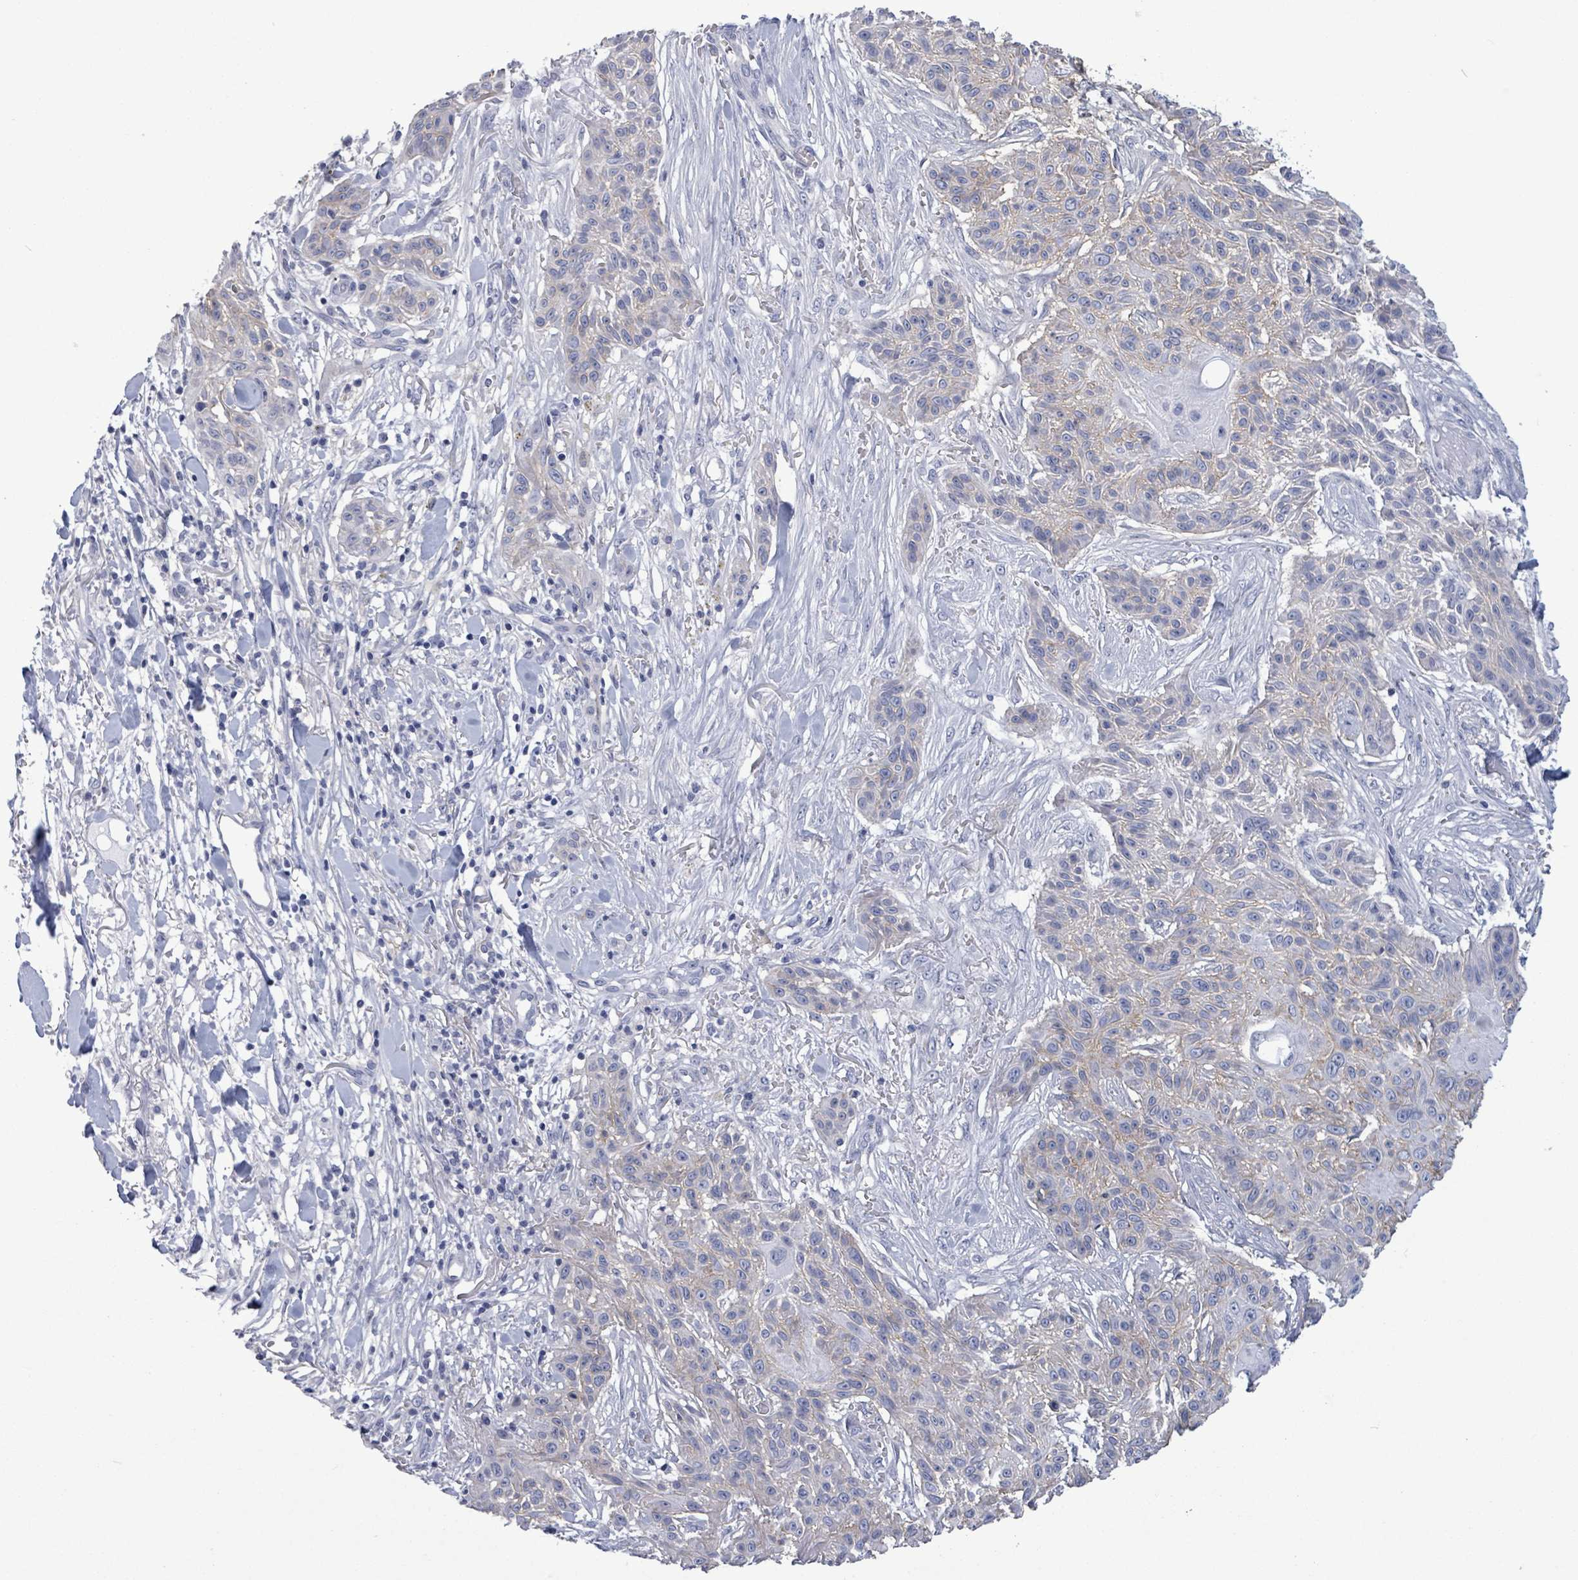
{"staining": {"intensity": "weak", "quantity": "<25%", "location": "cytoplasmic/membranous"}, "tissue": "skin cancer", "cell_type": "Tumor cells", "image_type": "cancer", "snomed": [{"axis": "morphology", "description": "Squamous cell carcinoma, NOS"}, {"axis": "topography", "description": "Skin"}], "caption": "Immunohistochemical staining of human skin squamous cell carcinoma demonstrates no significant staining in tumor cells.", "gene": "BSG", "patient": {"sex": "male", "age": 86}}